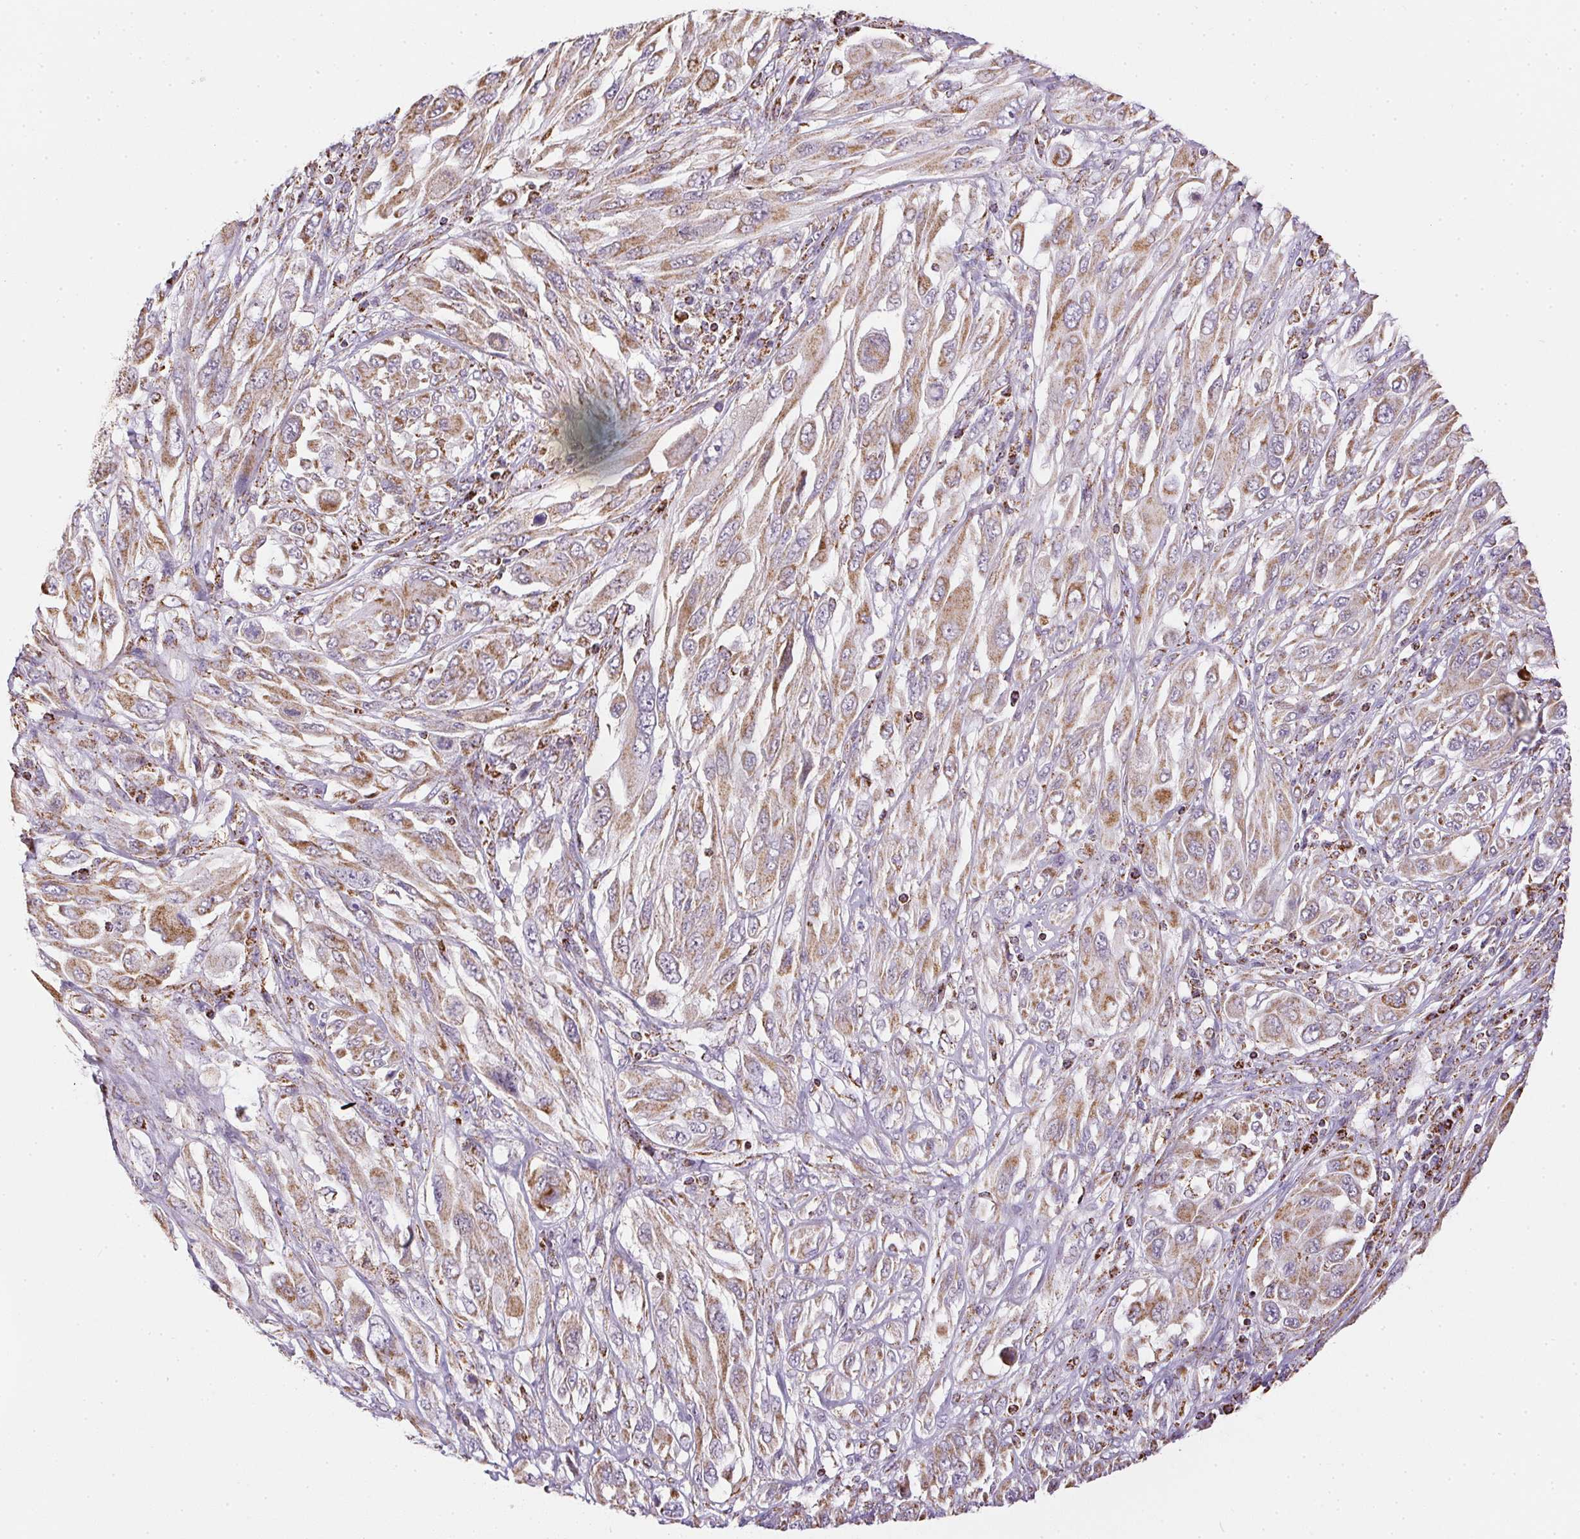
{"staining": {"intensity": "moderate", "quantity": ">75%", "location": "cytoplasmic/membranous"}, "tissue": "melanoma", "cell_type": "Tumor cells", "image_type": "cancer", "snomed": [{"axis": "morphology", "description": "Malignant melanoma, NOS"}, {"axis": "topography", "description": "Skin"}], "caption": "IHC staining of malignant melanoma, which shows medium levels of moderate cytoplasmic/membranous expression in approximately >75% of tumor cells indicating moderate cytoplasmic/membranous protein staining. The staining was performed using DAB (brown) for protein detection and nuclei were counterstained in hematoxylin (blue).", "gene": "MAPK11", "patient": {"sex": "female", "age": 91}}